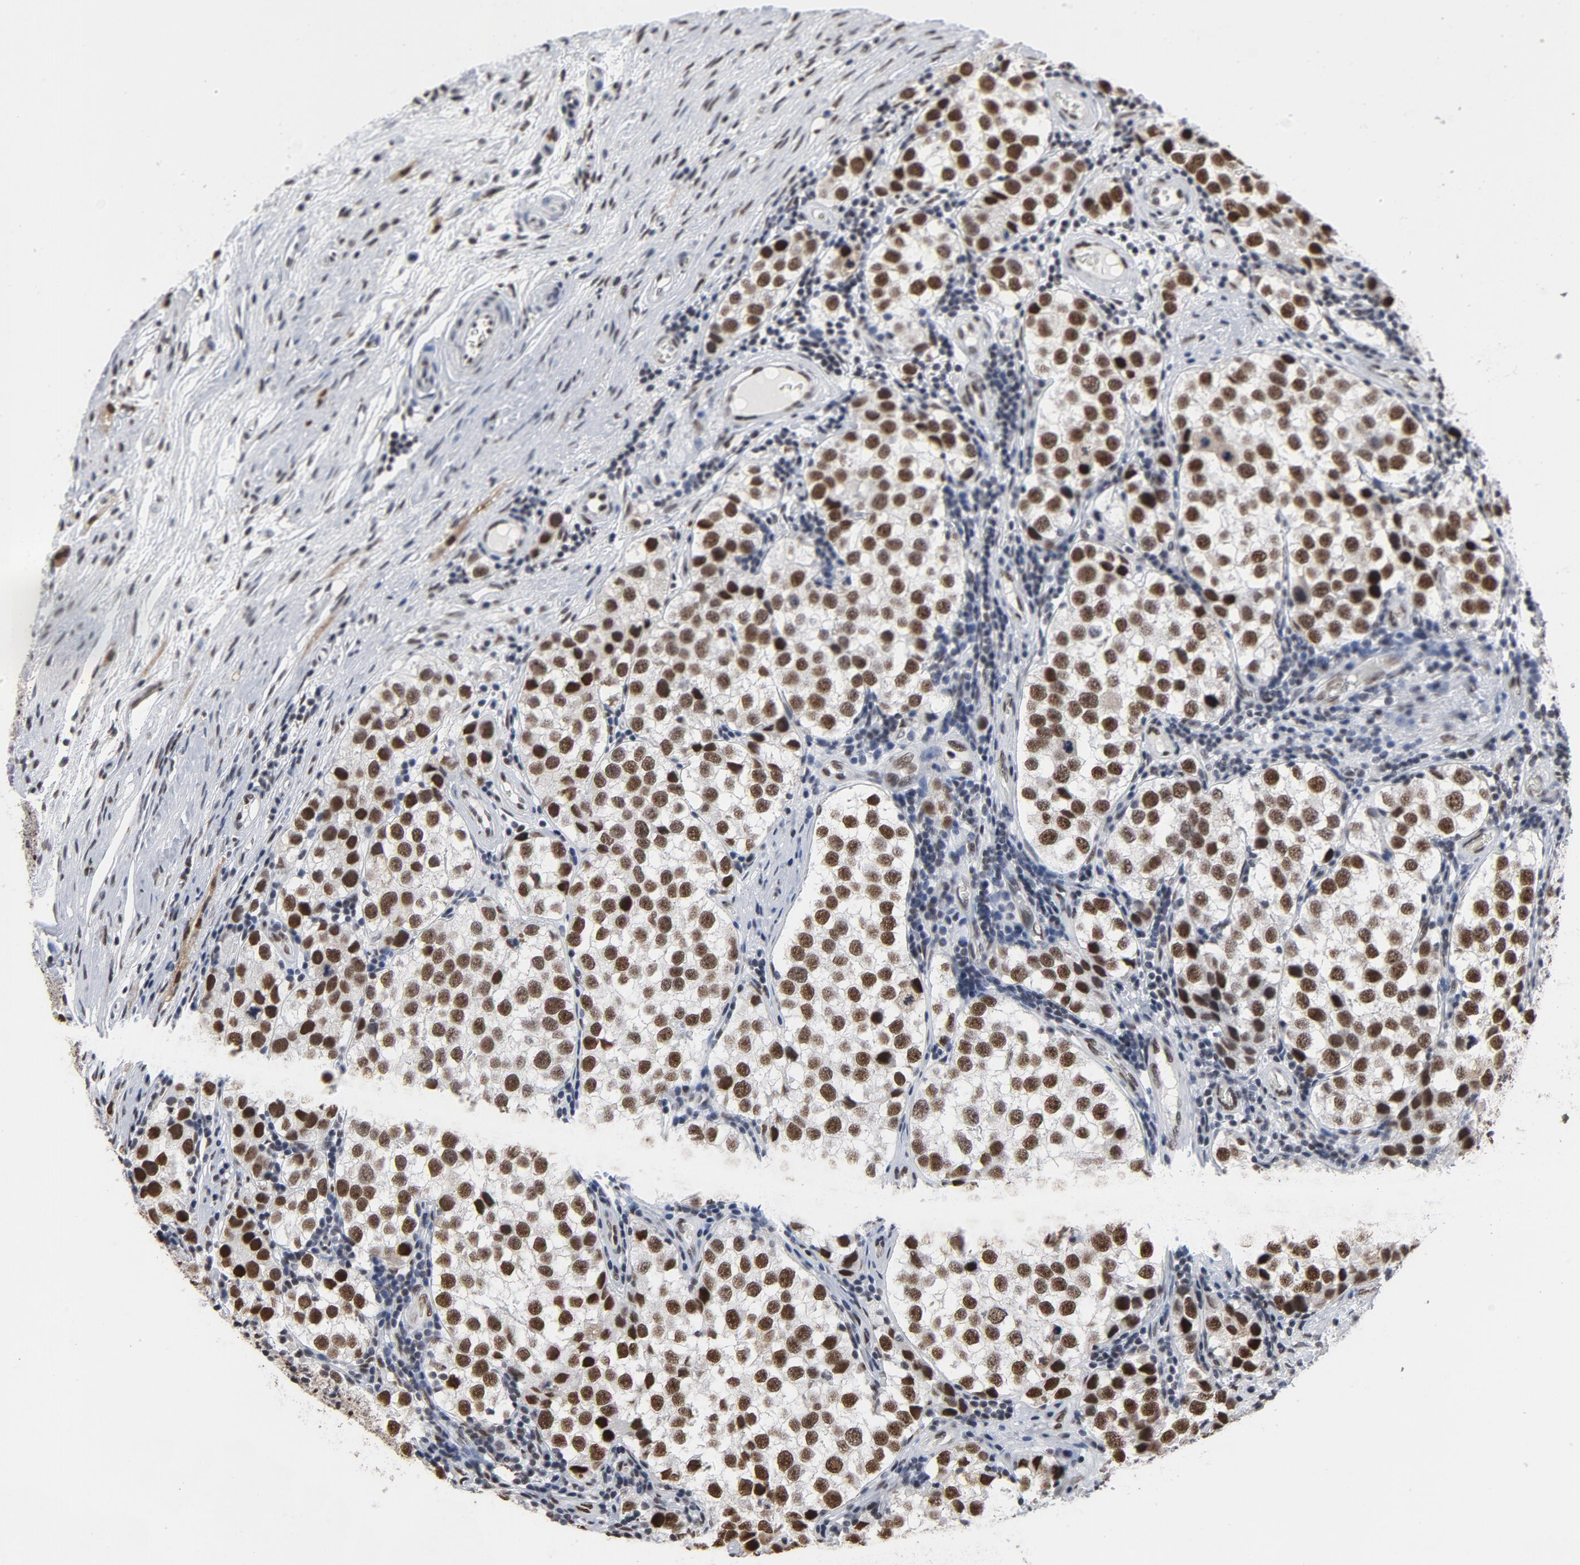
{"staining": {"intensity": "strong", "quantity": ">75%", "location": "nuclear"}, "tissue": "testis cancer", "cell_type": "Tumor cells", "image_type": "cancer", "snomed": [{"axis": "morphology", "description": "Seminoma, NOS"}, {"axis": "topography", "description": "Testis"}], "caption": "Tumor cells reveal strong nuclear staining in about >75% of cells in seminoma (testis).", "gene": "MRE11", "patient": {"sex": "male", "age": 39}}